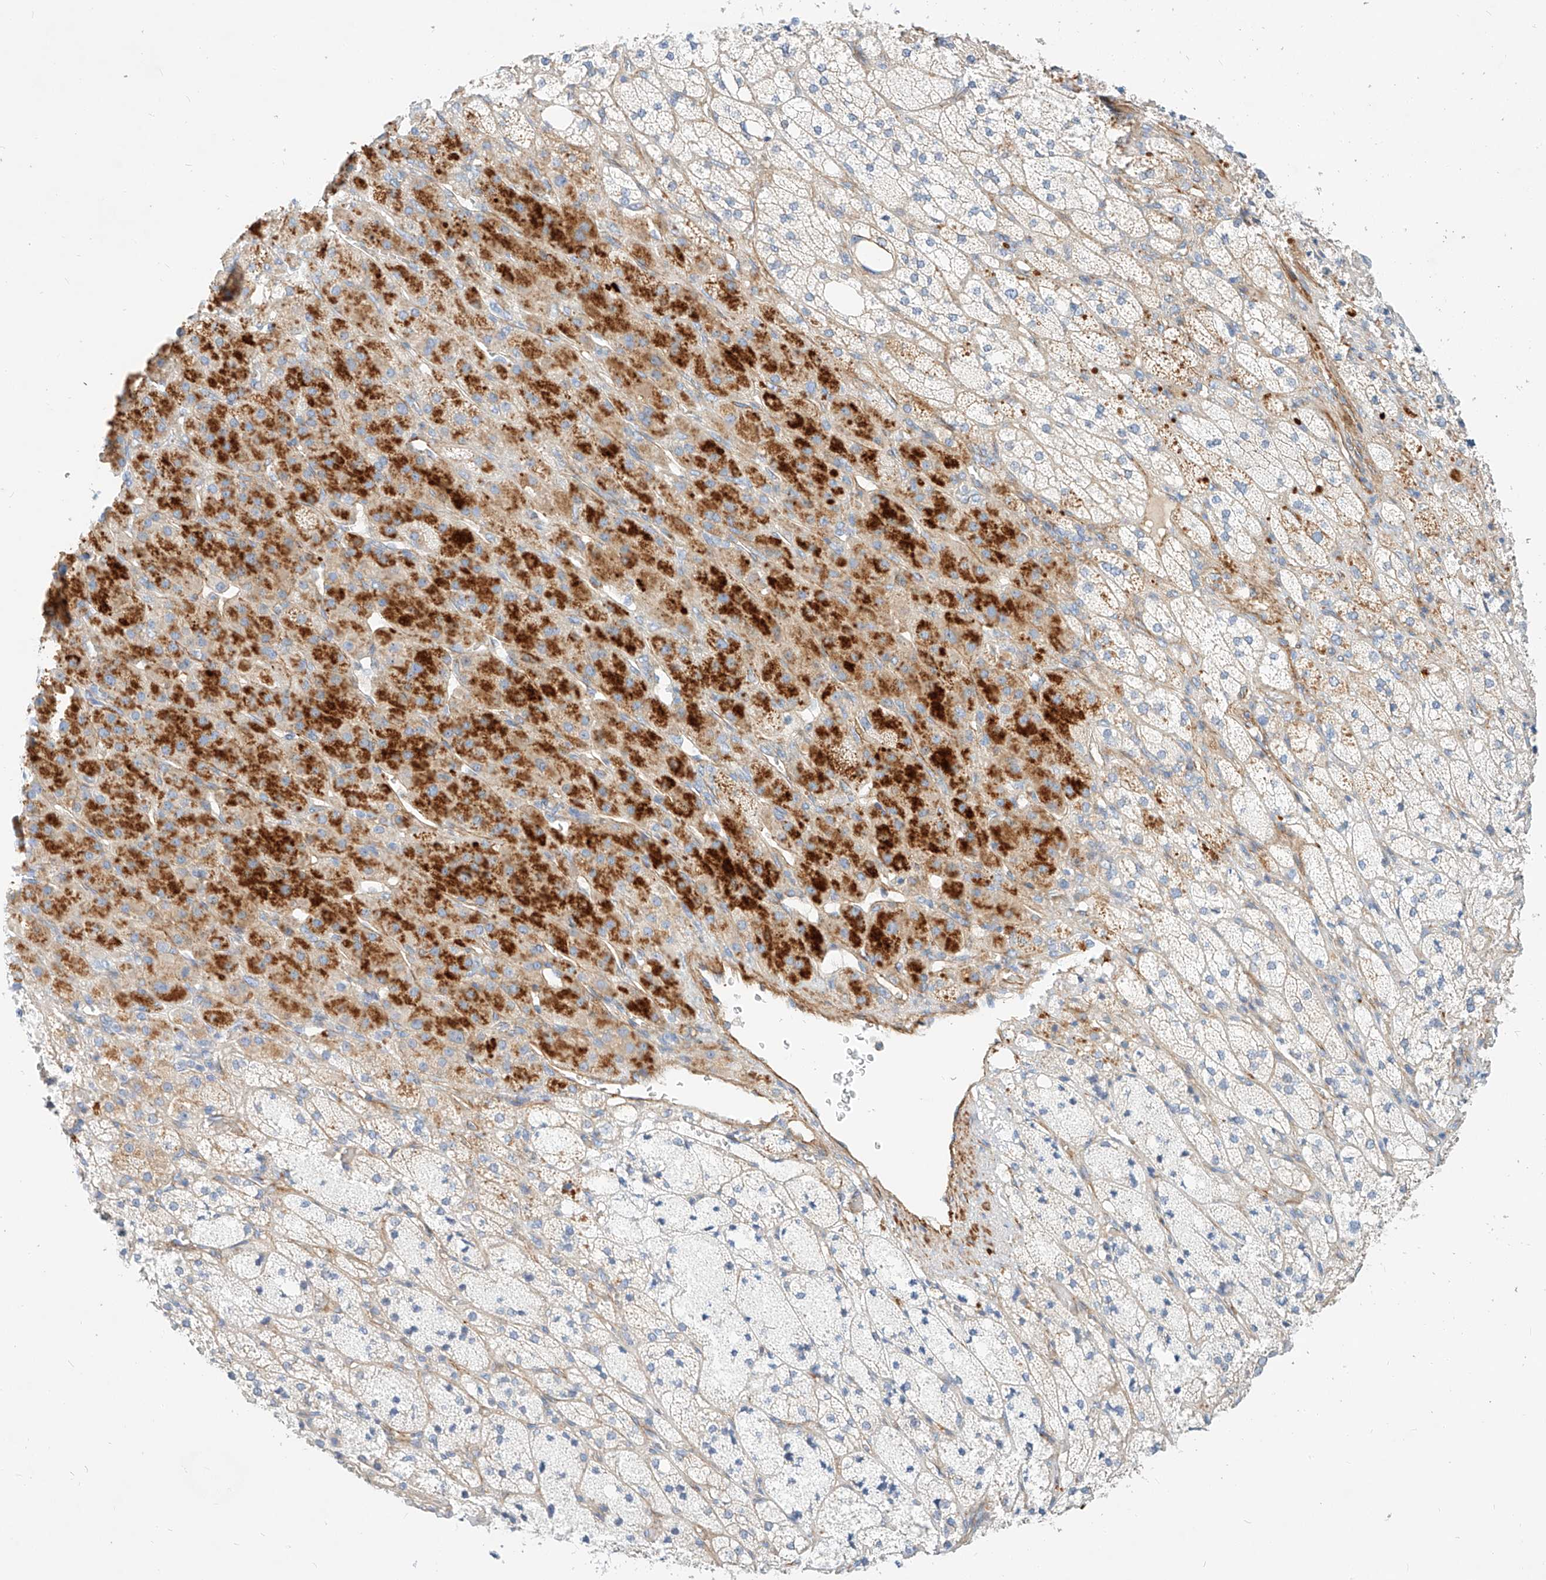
{"staining": {"intensity": "moderate", "quantity": "25%-75%", "location": "cytoplasmic/membranous"}, "tissue": "adrenal gland", "cell_type": "Glandular cells", "image_type": "normal", "snomed": [{"axis": "morphology", "description": "Normal tissue, NOS"}, {"axis": "topography", "description": "Adrenal gland"}], "caption": "A brown stain highlights moderate cytoplasmic/membranous staining of a protein in glandular cells of unremarkable human adrenal gland. The protein is stained brown, and the nuclei are stained in blue (DAB (3,3'-diaminobenzidine) IHC with brightfield microscopy, high magnification).", "gene": "KCNH5", "patient": {"sex": "male", "age": 61}}